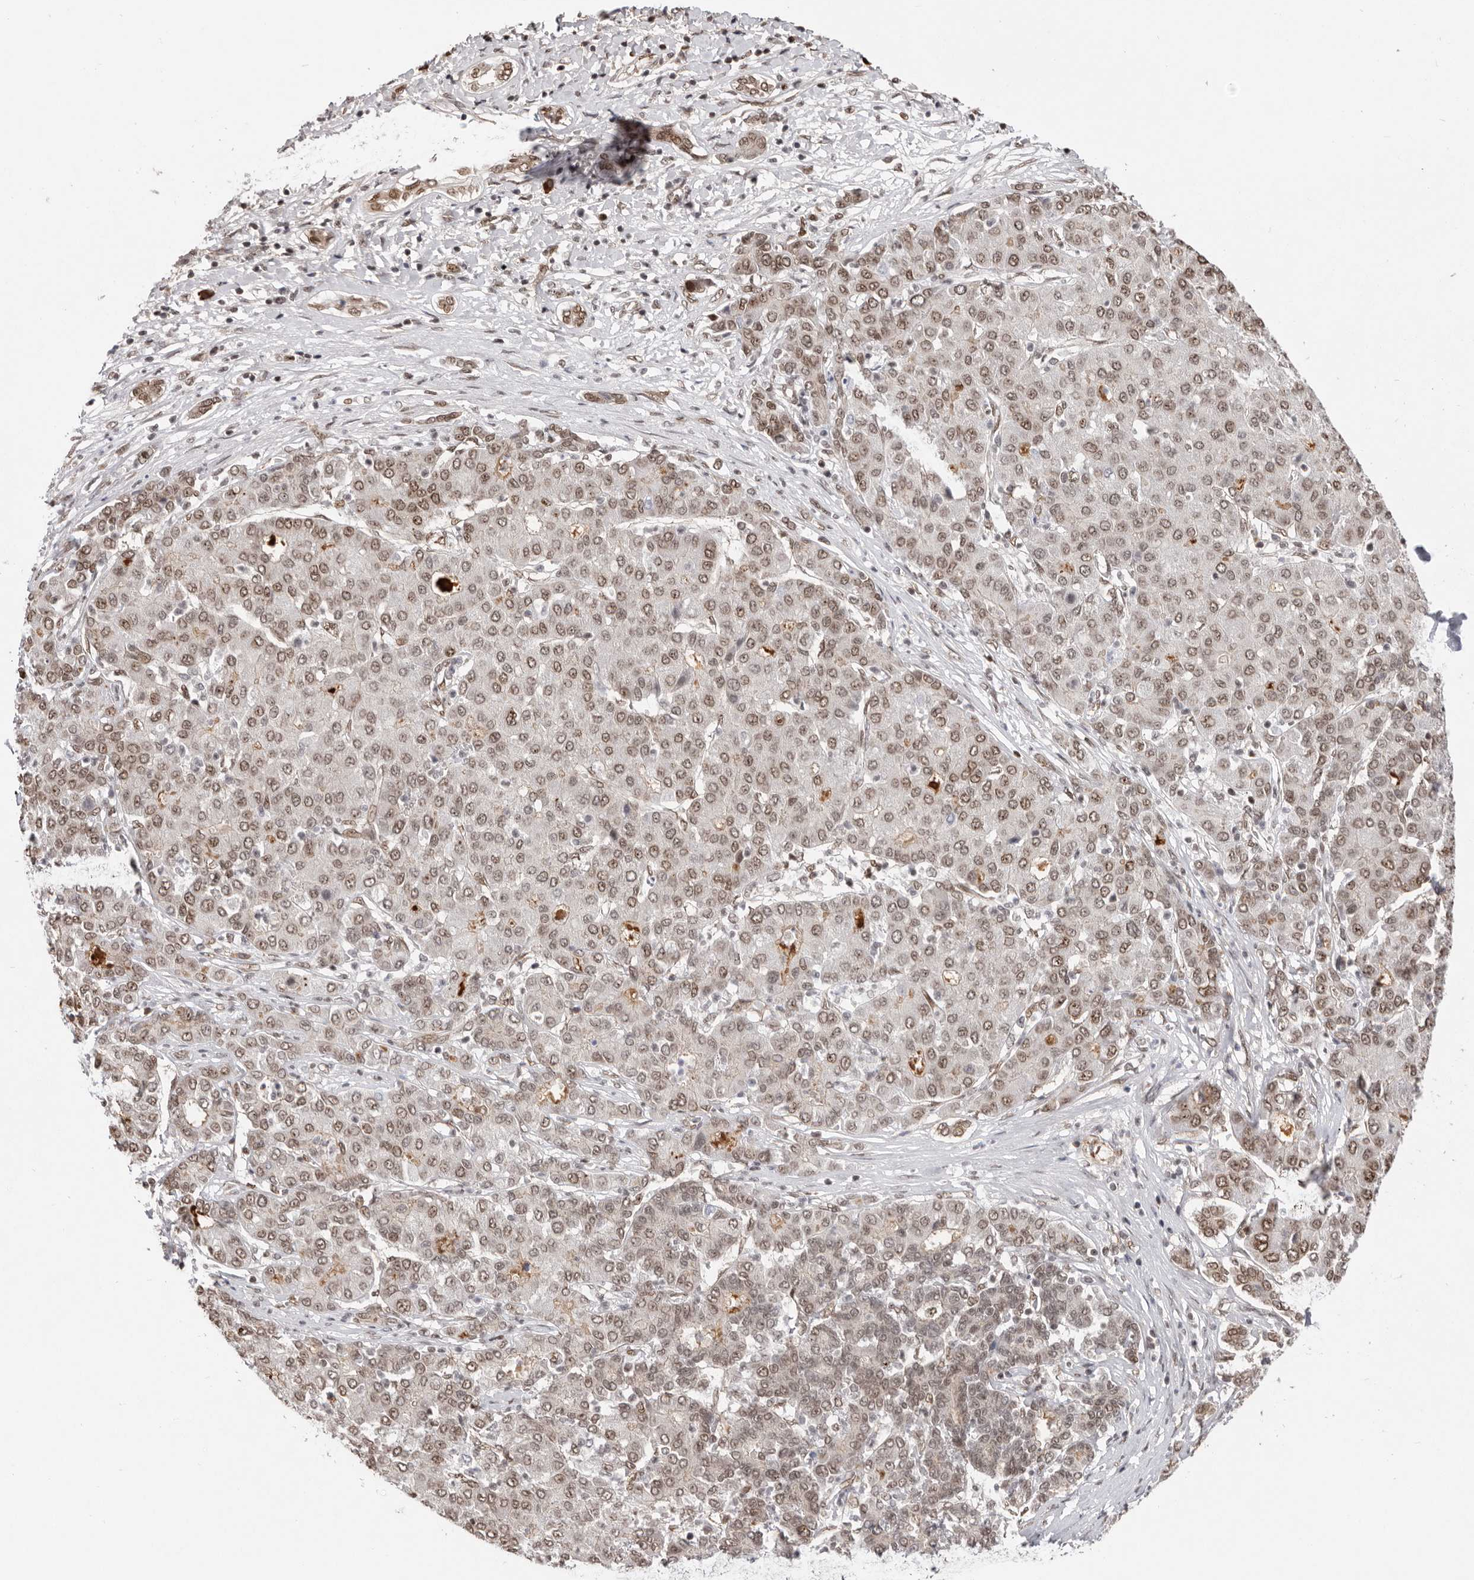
{"staining": {"intensity": "weak", "quantity": ">75%", "location": "nuclear"}, "tissue": "liver cancer", "cell_type": "Tumor cells", "image_type": "cancer", "snomed": [{"axis": "morphology", "description": "Carcinoma, Hepatocellular, NOS"}, {"axis": "topography", "description": "Liver"}], "caption": "There is low levels of weak nuclear positivity in tumor cells of liver cancer (hepatocellular carcinoma), as demonstrated by immunohistochemical staining (brown color).", "gene": "CHTOP", "patient": {"sex": "male", "age": 65}}